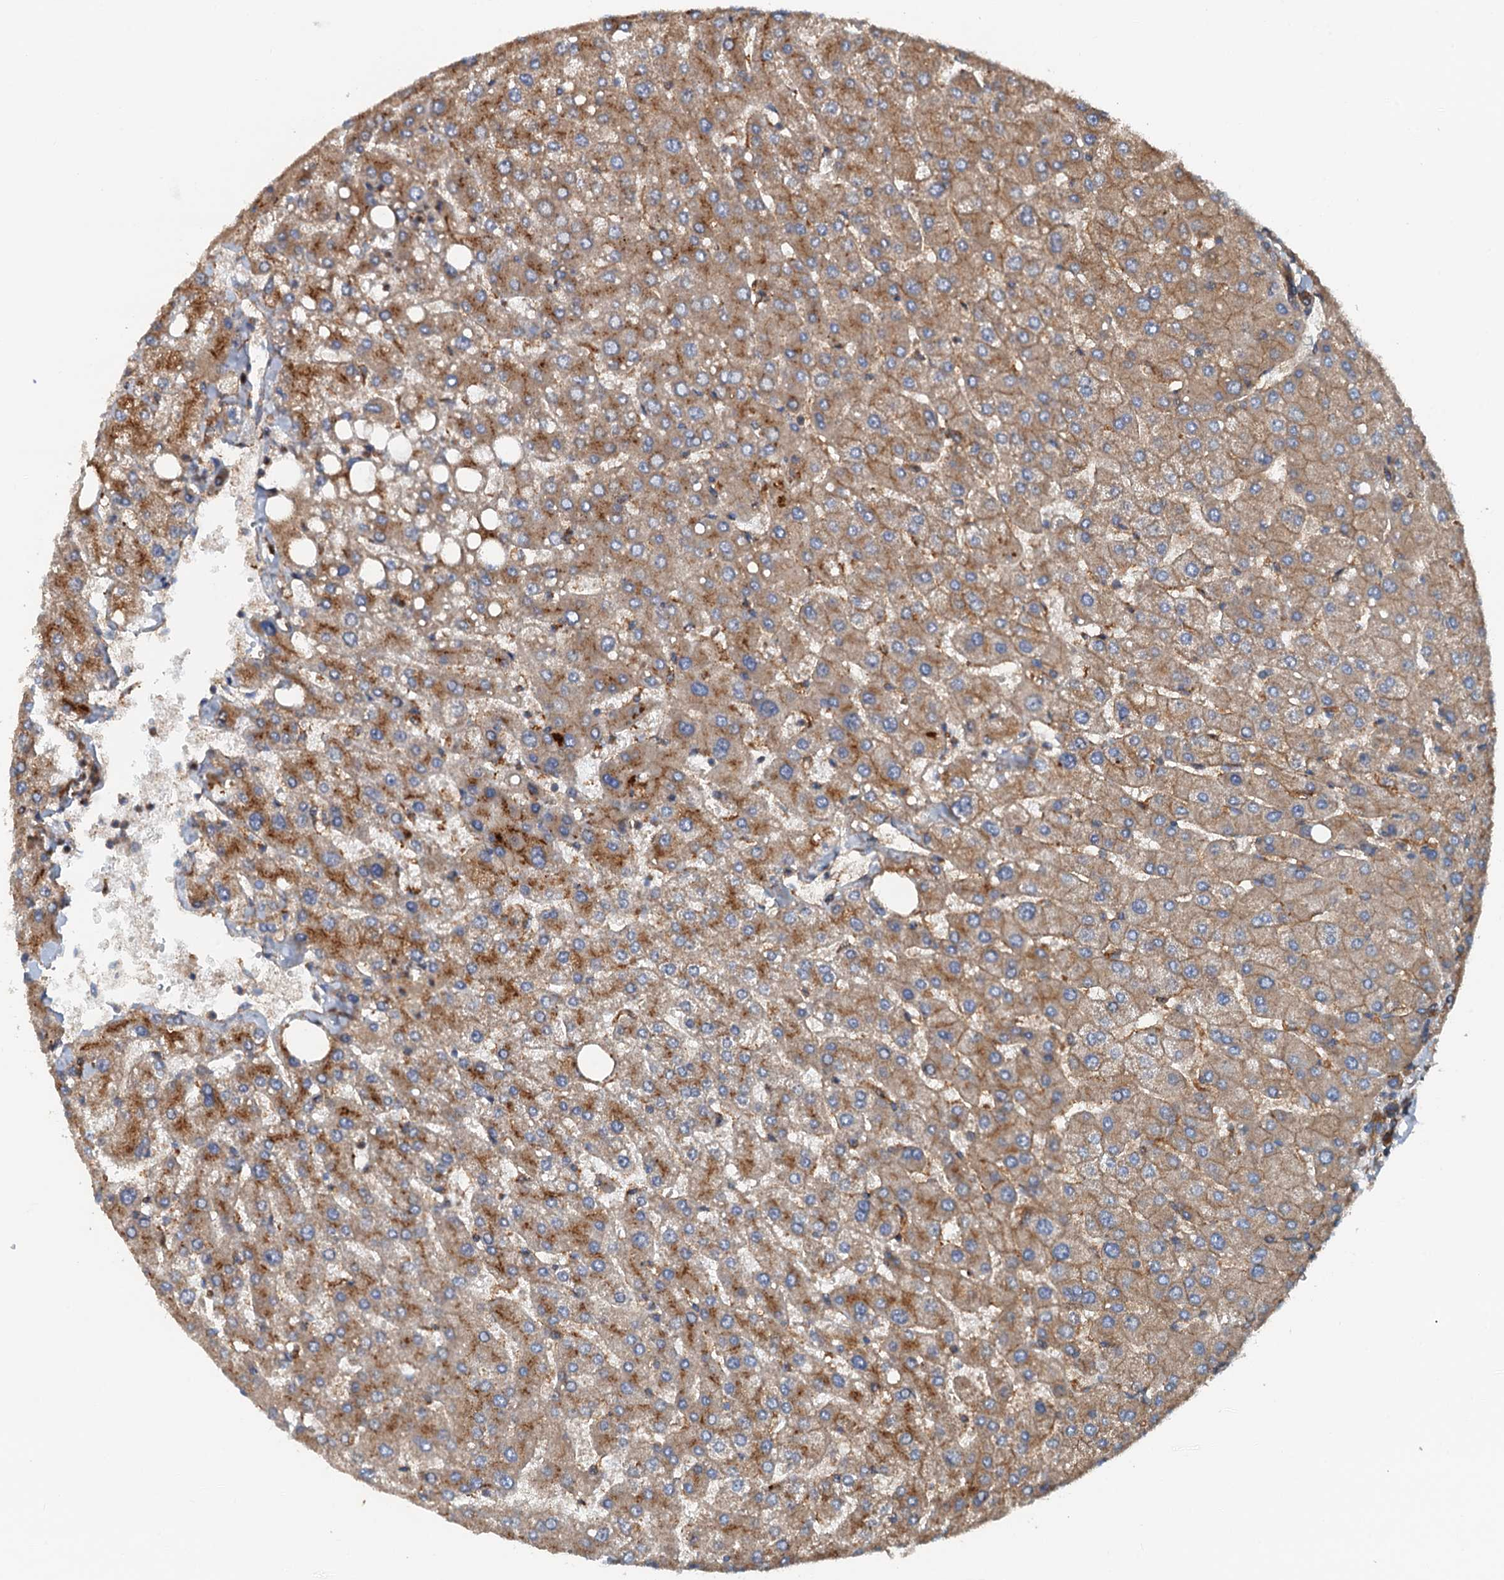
{"staining": {"intensity": "moderate", "quantity": ">75%", "location": "cytoplasmic/membranous"}, "tissue": "liver", "cell_type": "Cholangiocytes", "image_type": "normal", "snomed": [{"axis": "morphology", "description": "Normal tissue, NOS"}, {"axis": "topography", "description": "Liver"}], "caption": "This is an image of IHC staining of unremarkable liver, which shows moderate positivity in the cytoplasmic/membranous of cholangiocytes.", "gene": "COG3", "patient": {"sex": "male", "age": 55}}